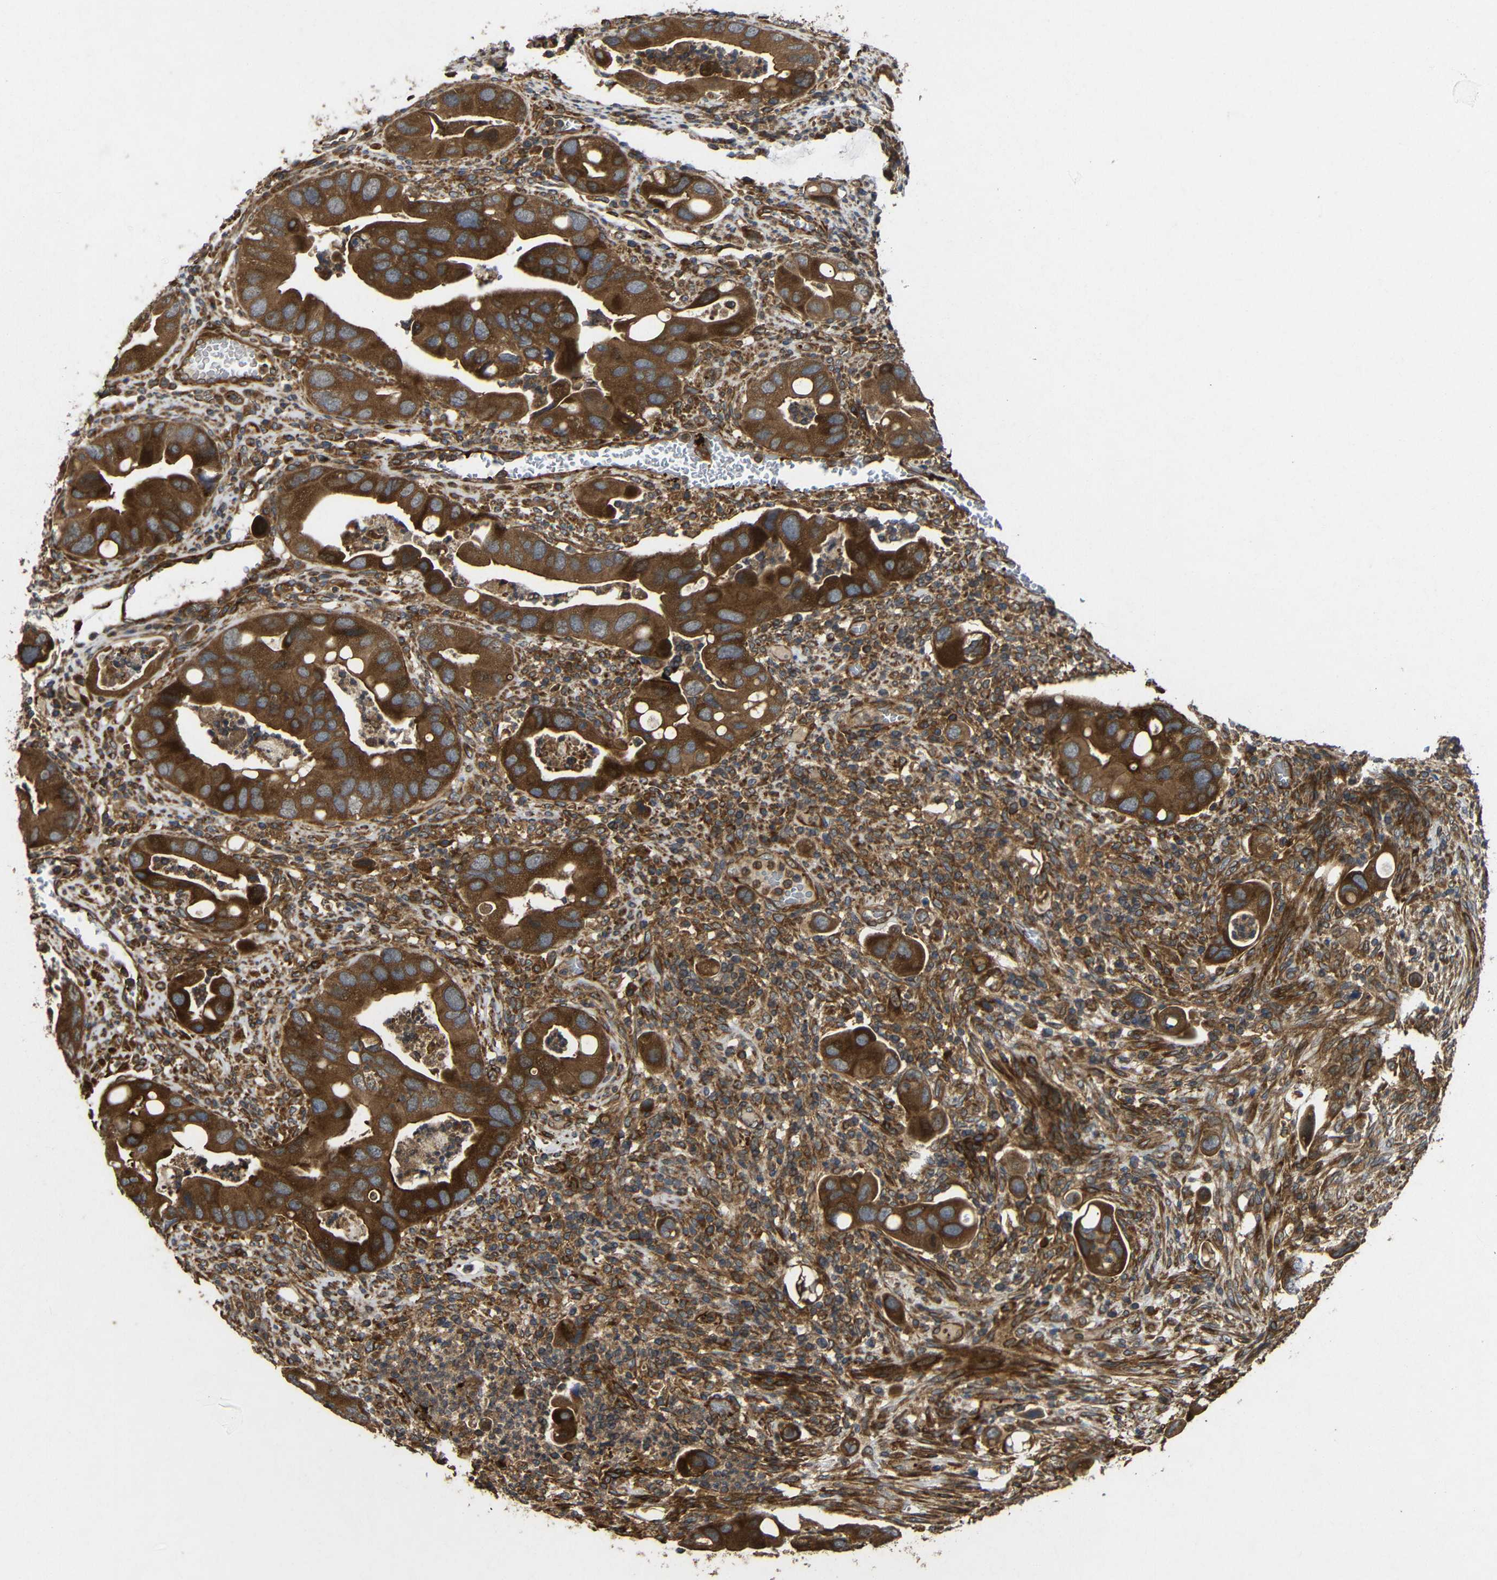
{"staining": {"intensity": "strong", "quantity": ">75%", "location": "cytoplasmic/membranous"}, "tissue": "colorectal cancer", "cell_type": "Tumor cells", "image_type": "cancer", "snomed": [{"axis": "morphology", "description": "Adenocarcinoma, NOS"}, {"axis": "topography", "description": "Rectum"}], "caption": "Immunohistochemical staining of adenocarcinoma (colorectal) exhibits high levels of strong cytoplasmic/membranous expression in approximately >75% of tumor cells.", "gene": "EIF2S1", "patient": {"sex": "female", "age": 57}}